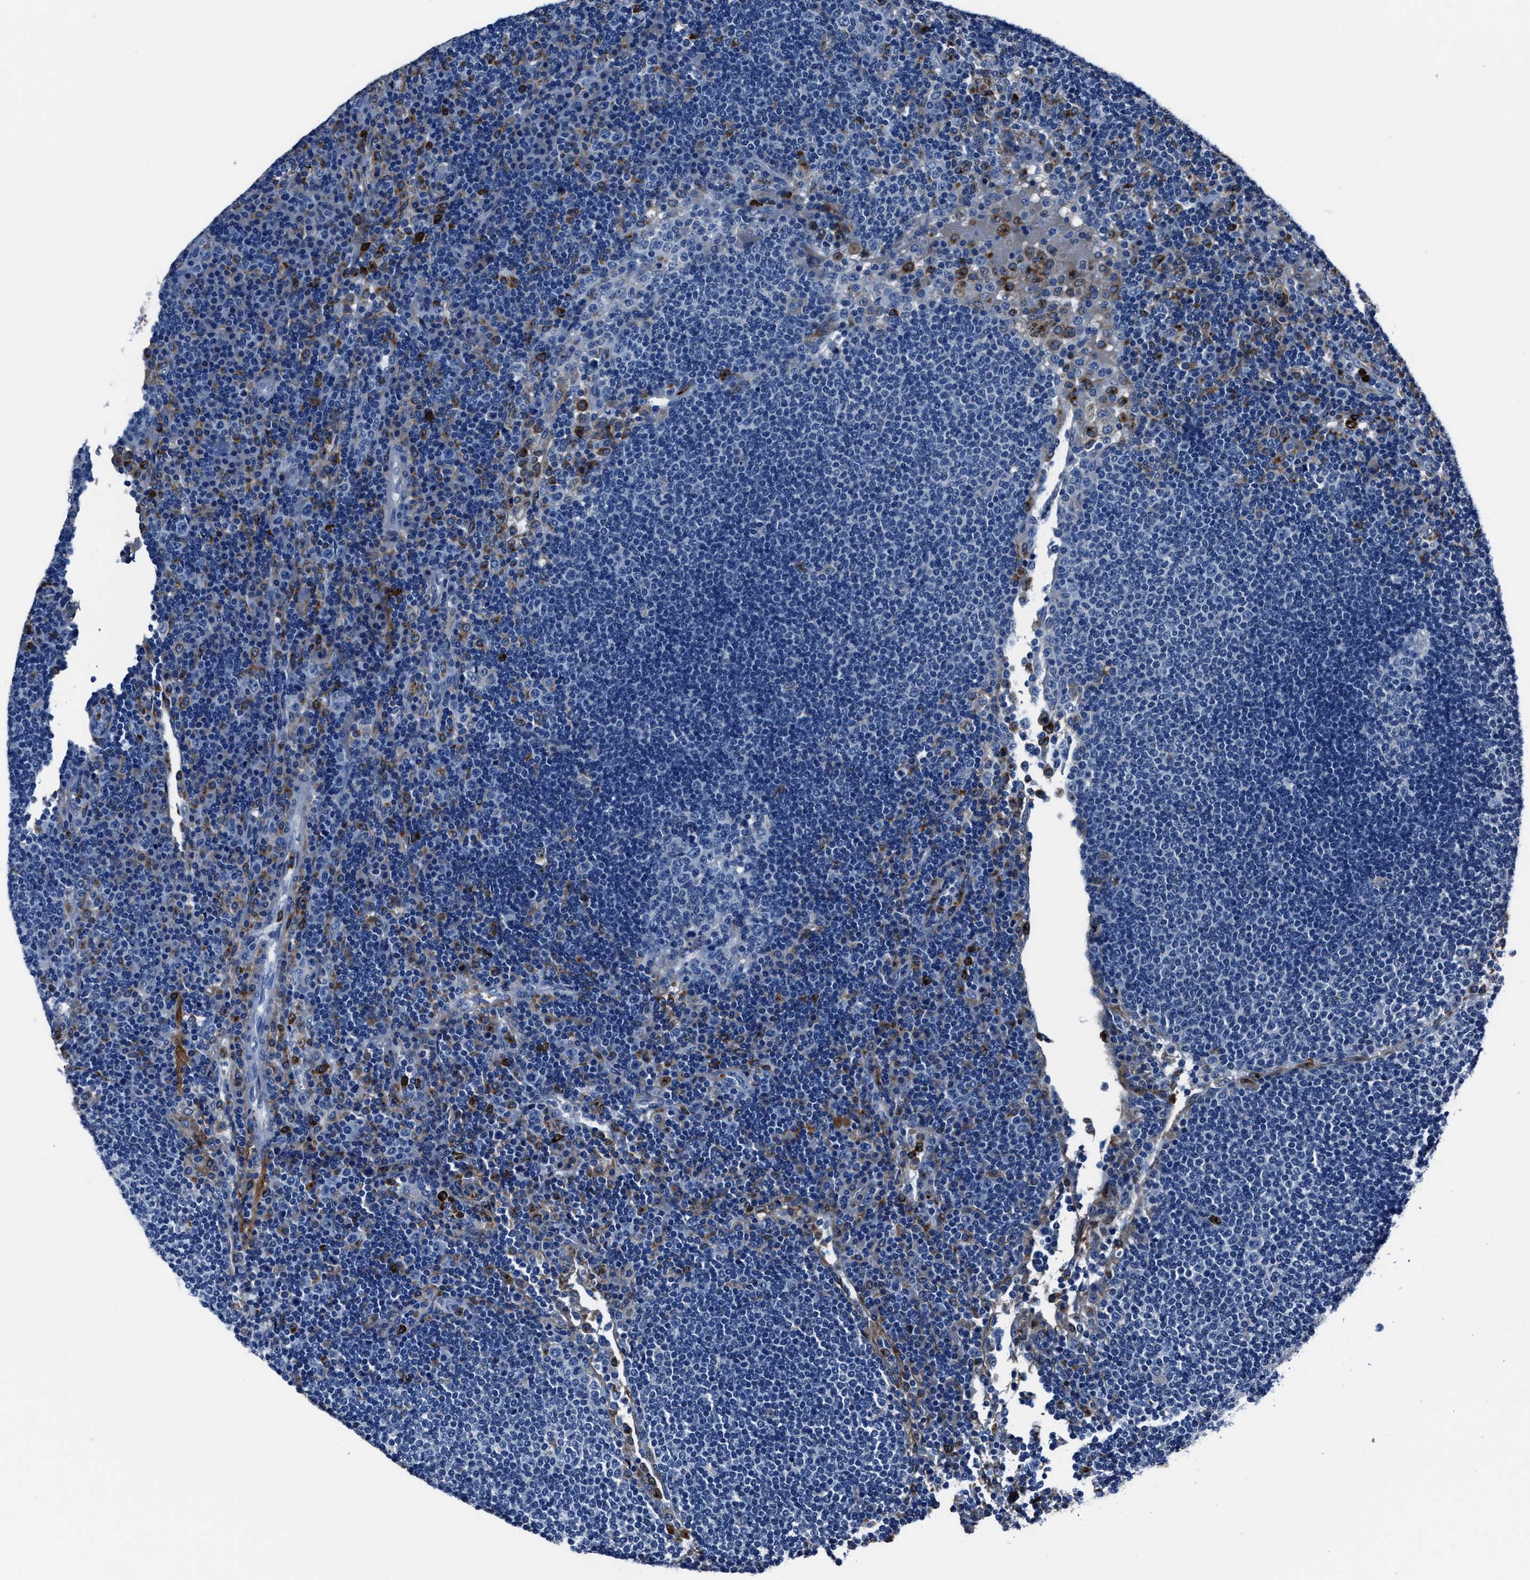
{"staining": {"intensity": "negative", "quantity": "none", "location": "none"}, "tissue": "lymph node", "cell_type": "Germinal center cells", "image_type": "normal", "snomed": [{"axis": "morphology", "description": "Normal tissue, NOS"}, {"axis": "topography", "description": "Lymph node"}], "caption": "Immunohistochemistry of normal human lymph node displays no expression in germinal center cells. (DAB (3,3'-diaminobenzidine) immunohistochemistry (IHC) visualized using brightfield microscopy, high magnification).", "gene": "FGL2", "patient": {"sex": "female", "age": 53}}